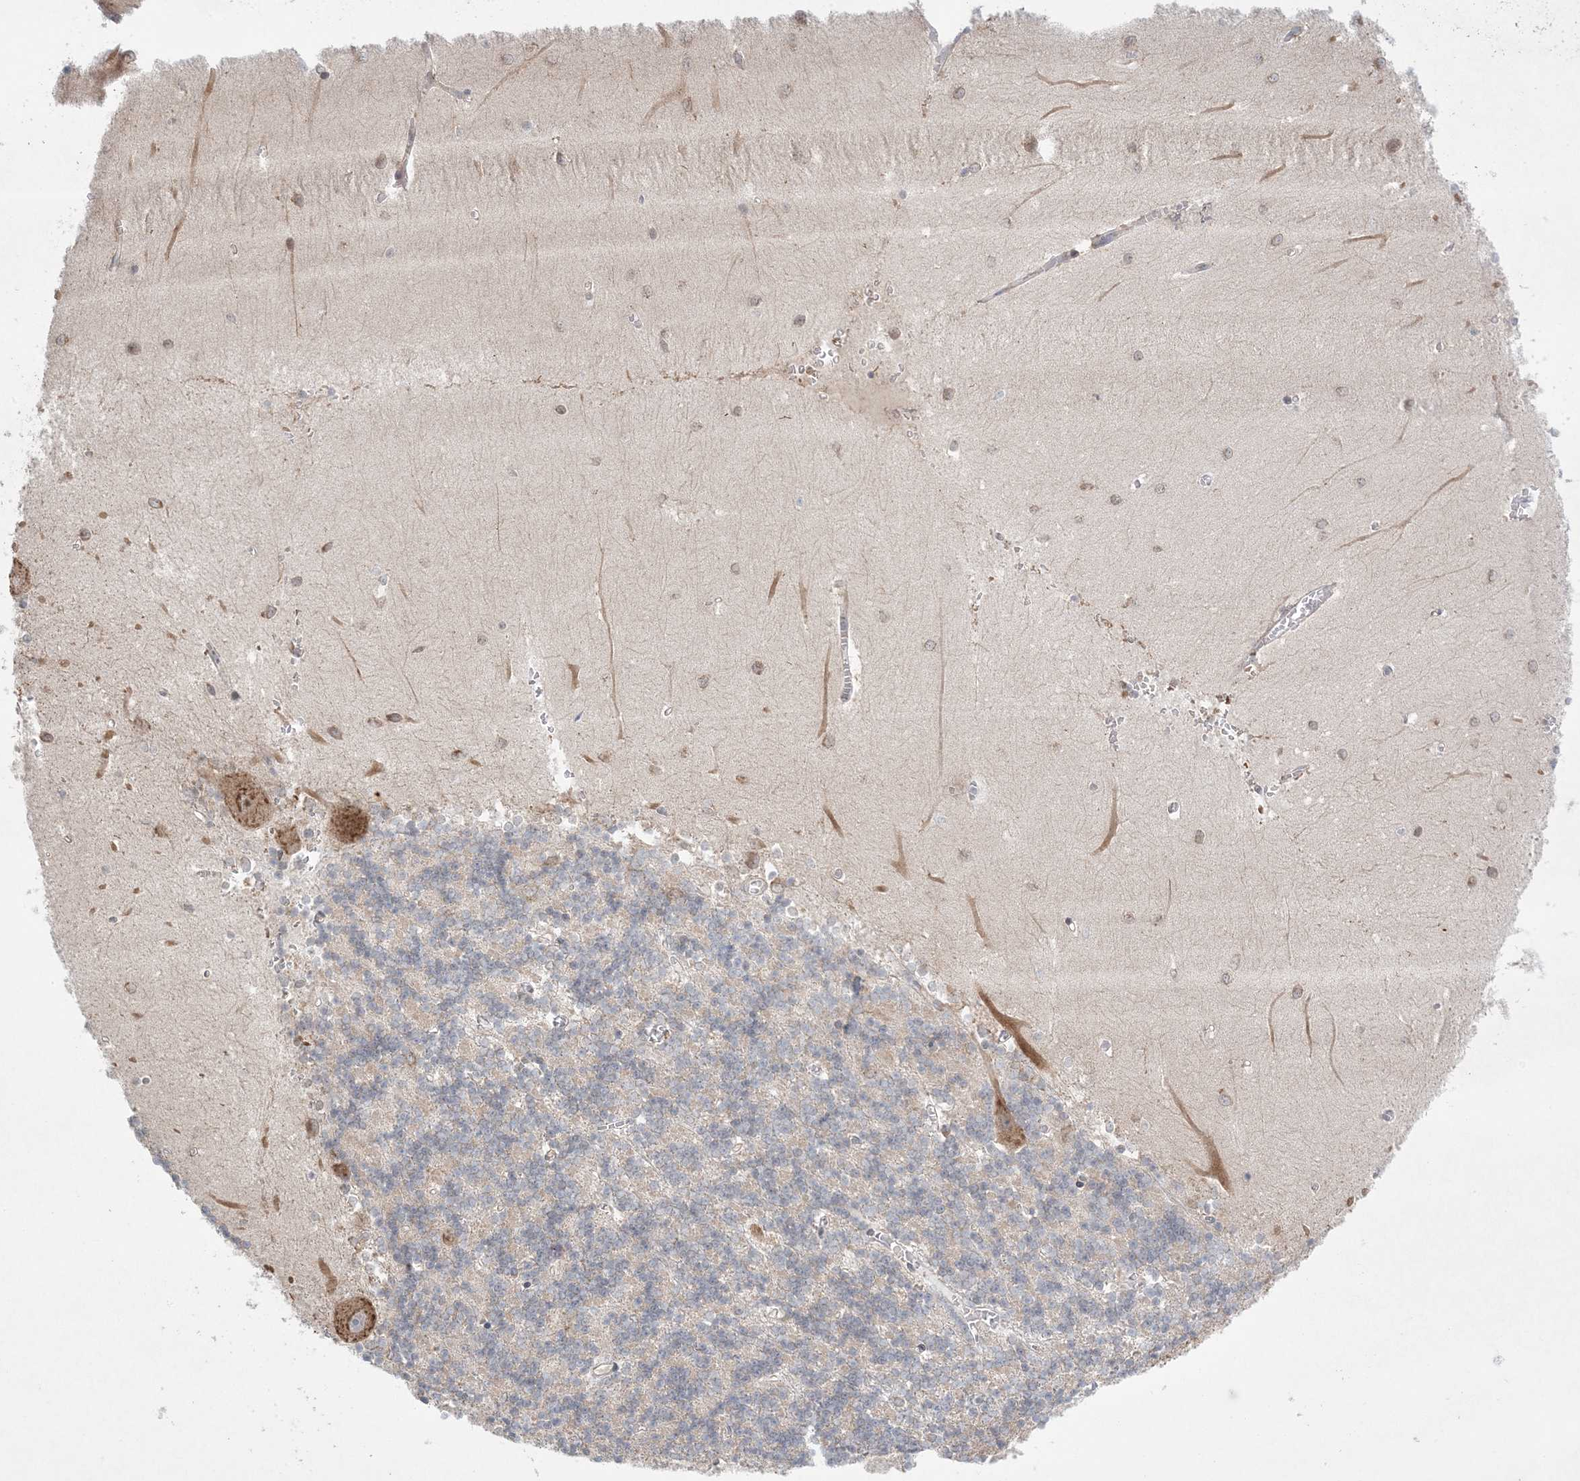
{"staining": {"intensity": "negative", "quantity": "none", "location": "none"}, "tissue": "cerebellum", "cell_type": "Cells in granular layer", "image_type": "normal", "snomed": [{"axis": "morphology", "description": "Normal tissue, NOS"}, {"axis": "topography", "description": "Cerebellum"}], "caption": "Cells in granular layer show no significant expression in normal cerebellum. (IHC, brightfield microscopy, high magnification).", "gene": "MMGT1", "patient": {"sex": "male", "age": 37}}